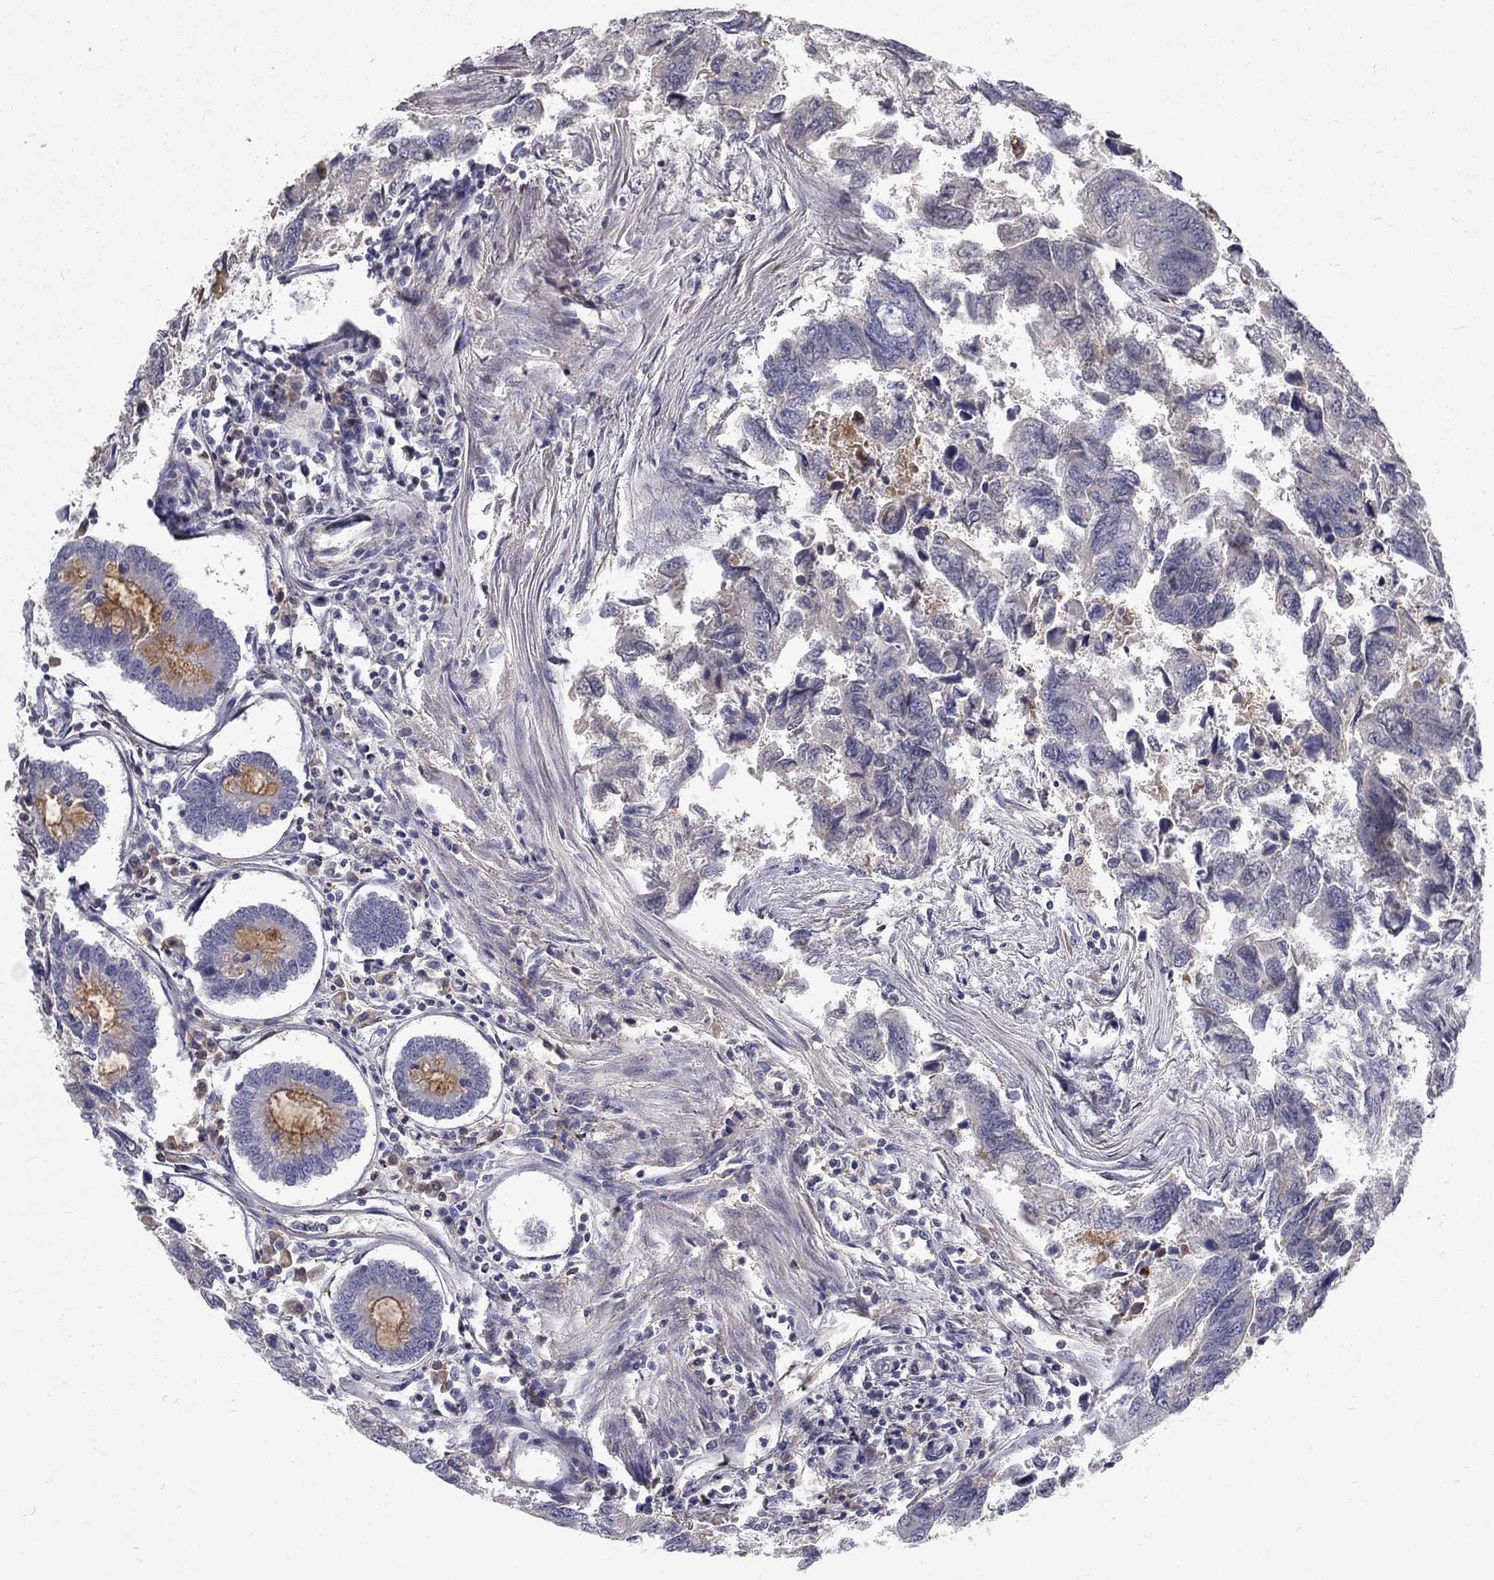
{"staining": {"intensity": "negative", "quantity": "none", "location": "none"}, "tissue": "colorectal cancer", "cell_type": "Tumor cells", "image_type": "cancer", "snomed": [{"axis": "morphology", "description": "Adenocarcinoma, NOS"}, {"axis": "topography", "description": "Colon"}], "caption": "IHC histopathology image of neoplastic tissue: colorectal adenocarcinoma stained with DAB shows no significant protein positivity in tumor cells.", "gene": "EPDR1", "patient": {"sex": "female", "age": 65}}